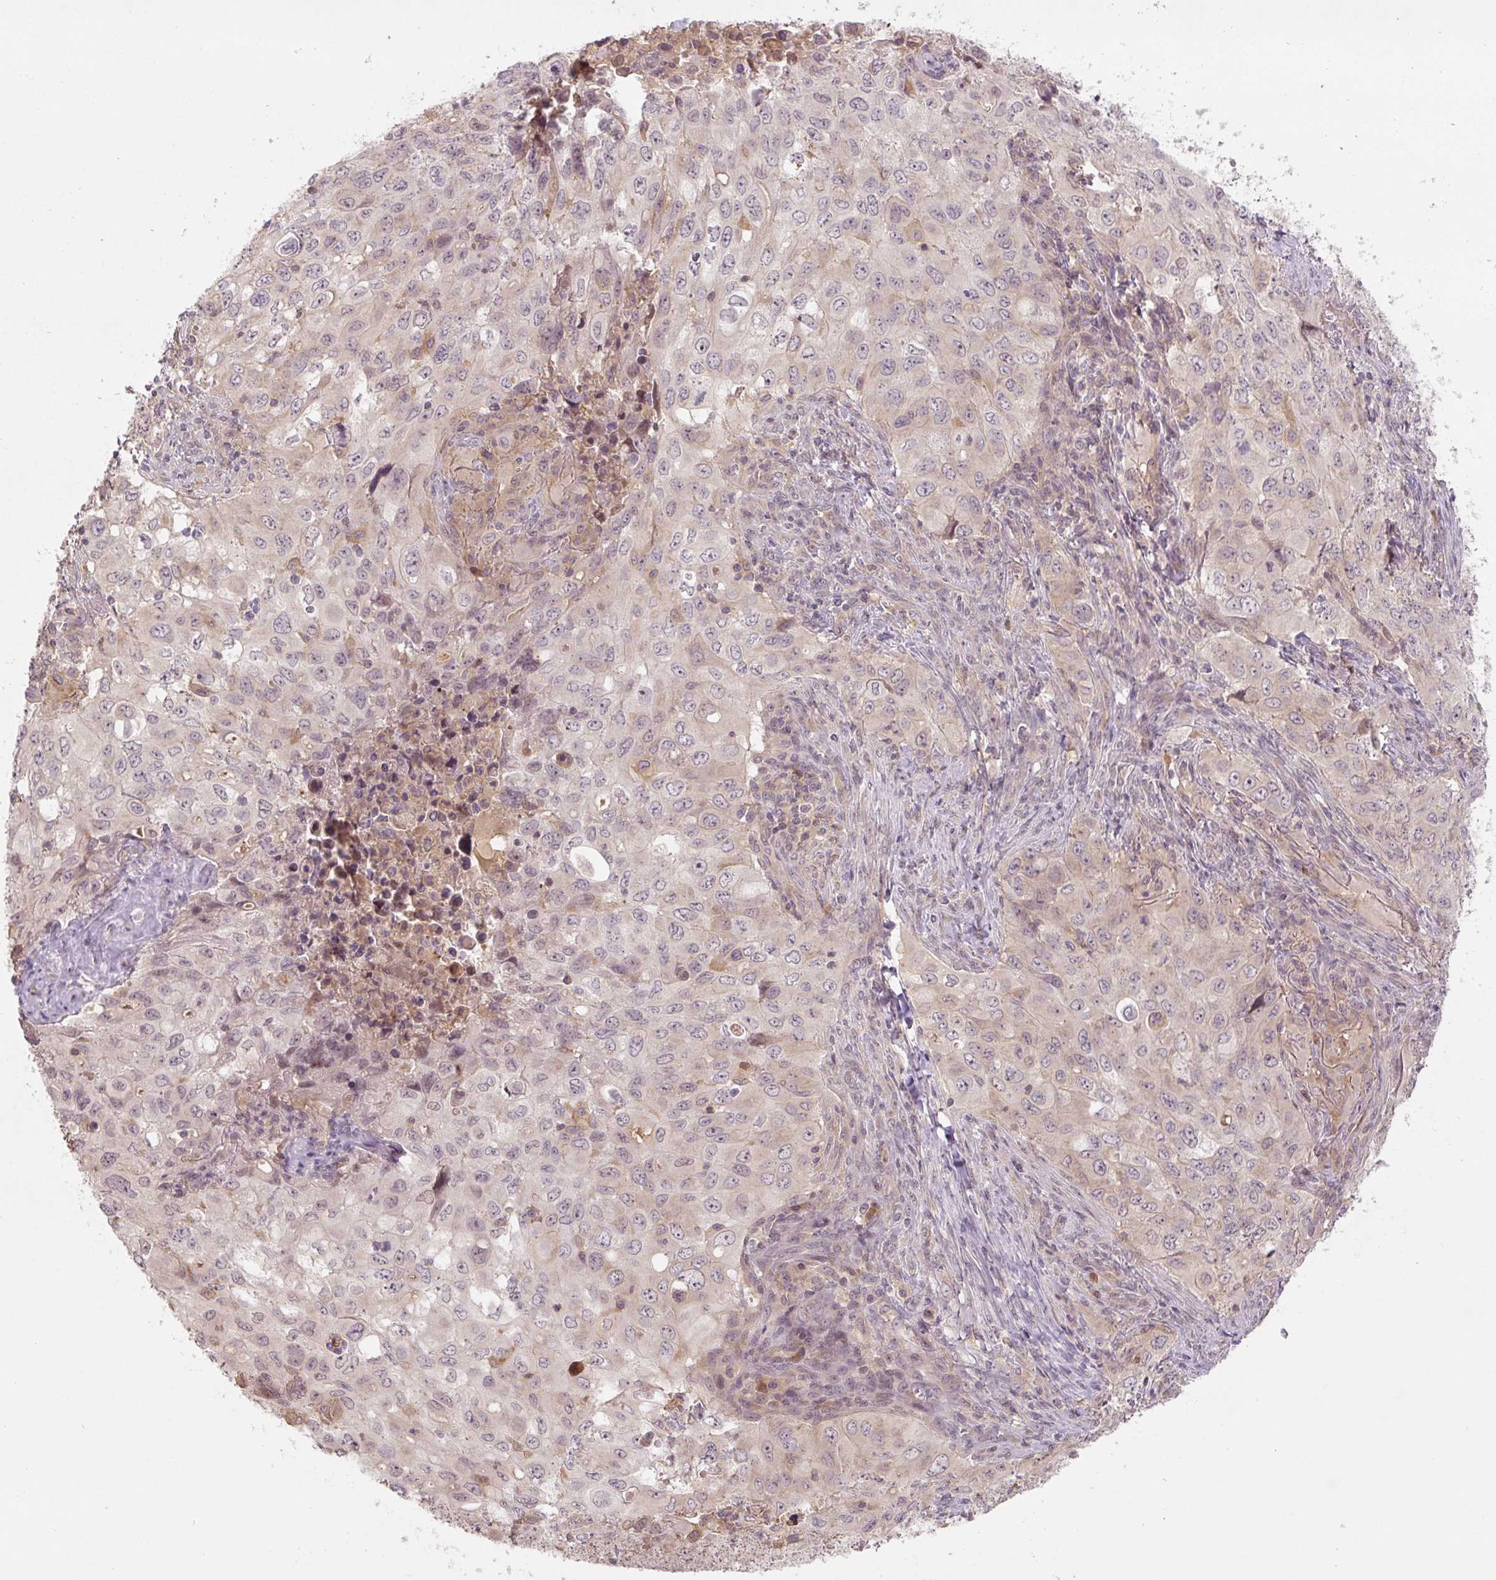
{"staining": {"intensity": "weak", "quantity": "<25%", "location": "cytoplasmic/membranous"}, "tissue": "lung cancer", "cell_type": "Tumor cells", "image_type": "cancer", "snomed": [{"axis": "morphology", "description": "Adenocarcinoma, NOS"}, {"axis": "morphology", "description": "Adenocarcinoma, metastatic, NOS"}, {"axis": "topography", "description": "Lymph node"}, {"axis": "topography", "description": "Lung"}], "caption": "This is an immunohistochemistry image of metastatic adenocarcinoma (lung). There is no staining in tumor cells.", "gene": "C2orf73", "patient": {"sex": "female", "age": 42}}